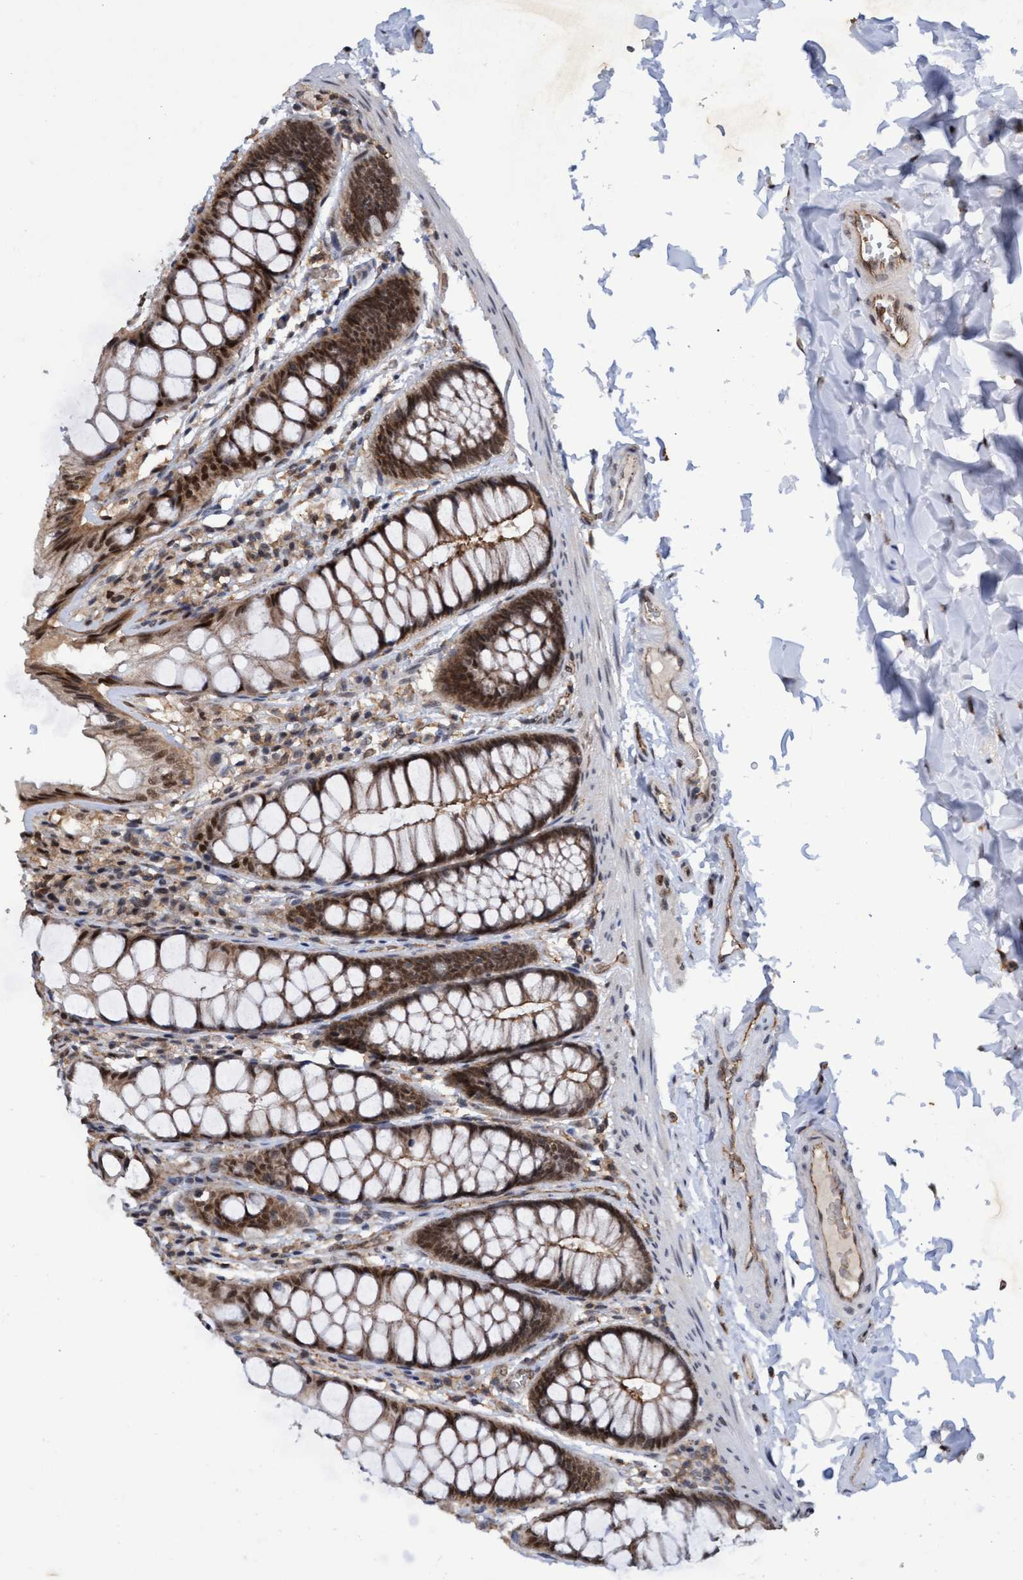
{"staining": {"intensity": "moderate", "quantity": "25%-75%", "location": "cytoplasmic/membranous"}, "tissue": "colon", "cell_type": "Endothelial cells", "image_type": "normal", "snomed": [{"axis": "morphology", "description": "Normal tissue, NOS"}, {"axis": "topography", "description": "Colon"}], "caption": "Protein analysis of normal colon demonstrates moderate cytoplasmic/membranous staining in about 25%-75% of endothelial cells. Immunohistochemistry (ihc) stains the protein in brown and the nuclei are stained blue.", "gene": "GTF2F1", "patient": {"sex": "male", "age": 47}}